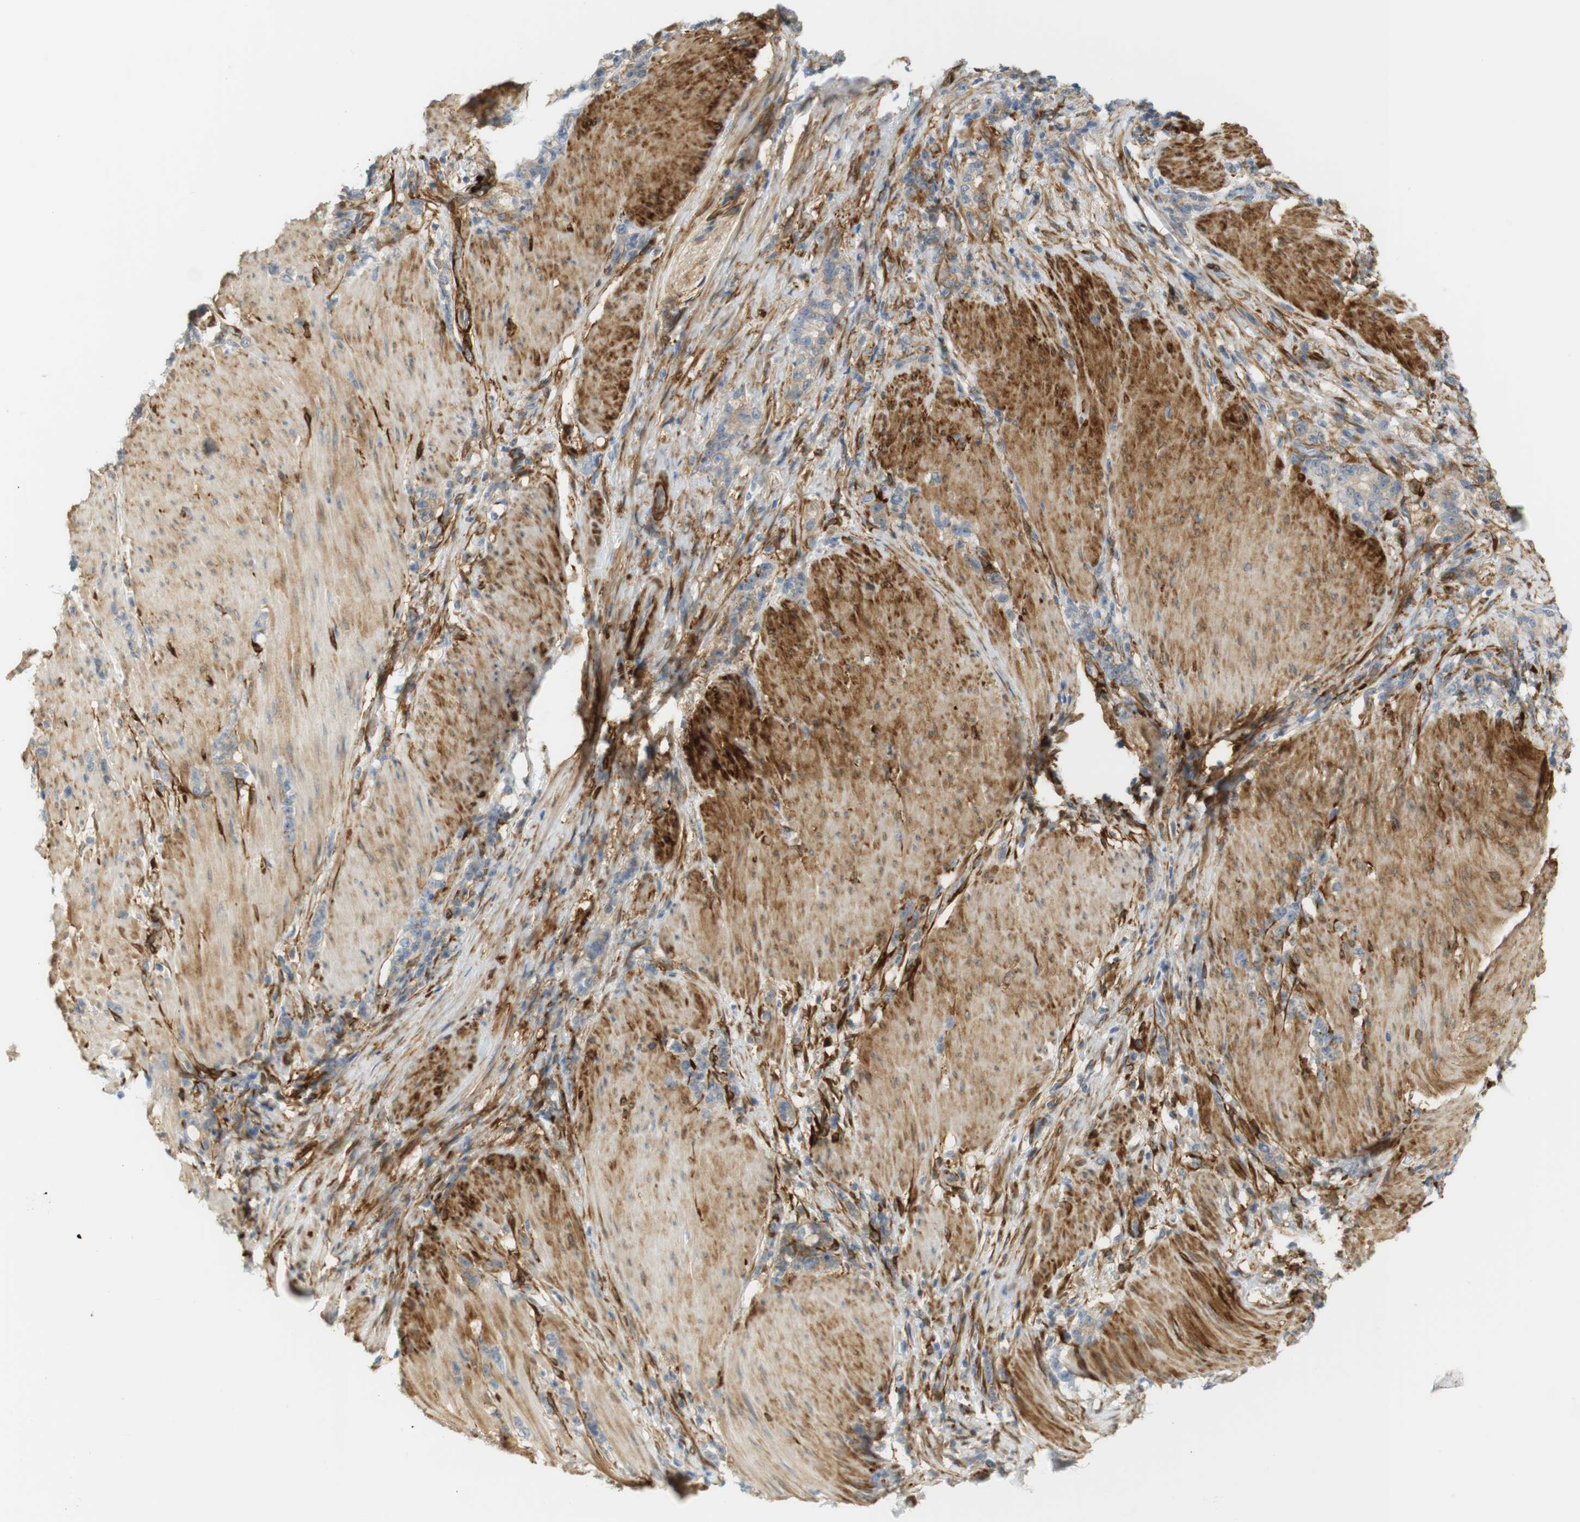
{"staining": {"intensity": "moderate", "quantity": "<25%", "location": "cytoplasmic/membranous"}, "tissue": "stomach cancer", "cell_type": "Tumor cells", "image_type": "cancer", "snomed": [{"axis": "morphology", "description": "Adenocarcinoma, NOS"}, {"axis": "topography", "description": "Stomach, lower"}], "caption": "Stomach cancer (adenocarcinoma) stained with a brown dye reveals moderate cytoplasmic/membranous positive expression in about <25% of tumor cells.", "gene": "PDE3A", "patient": {"sex": "male", "age": 88}}